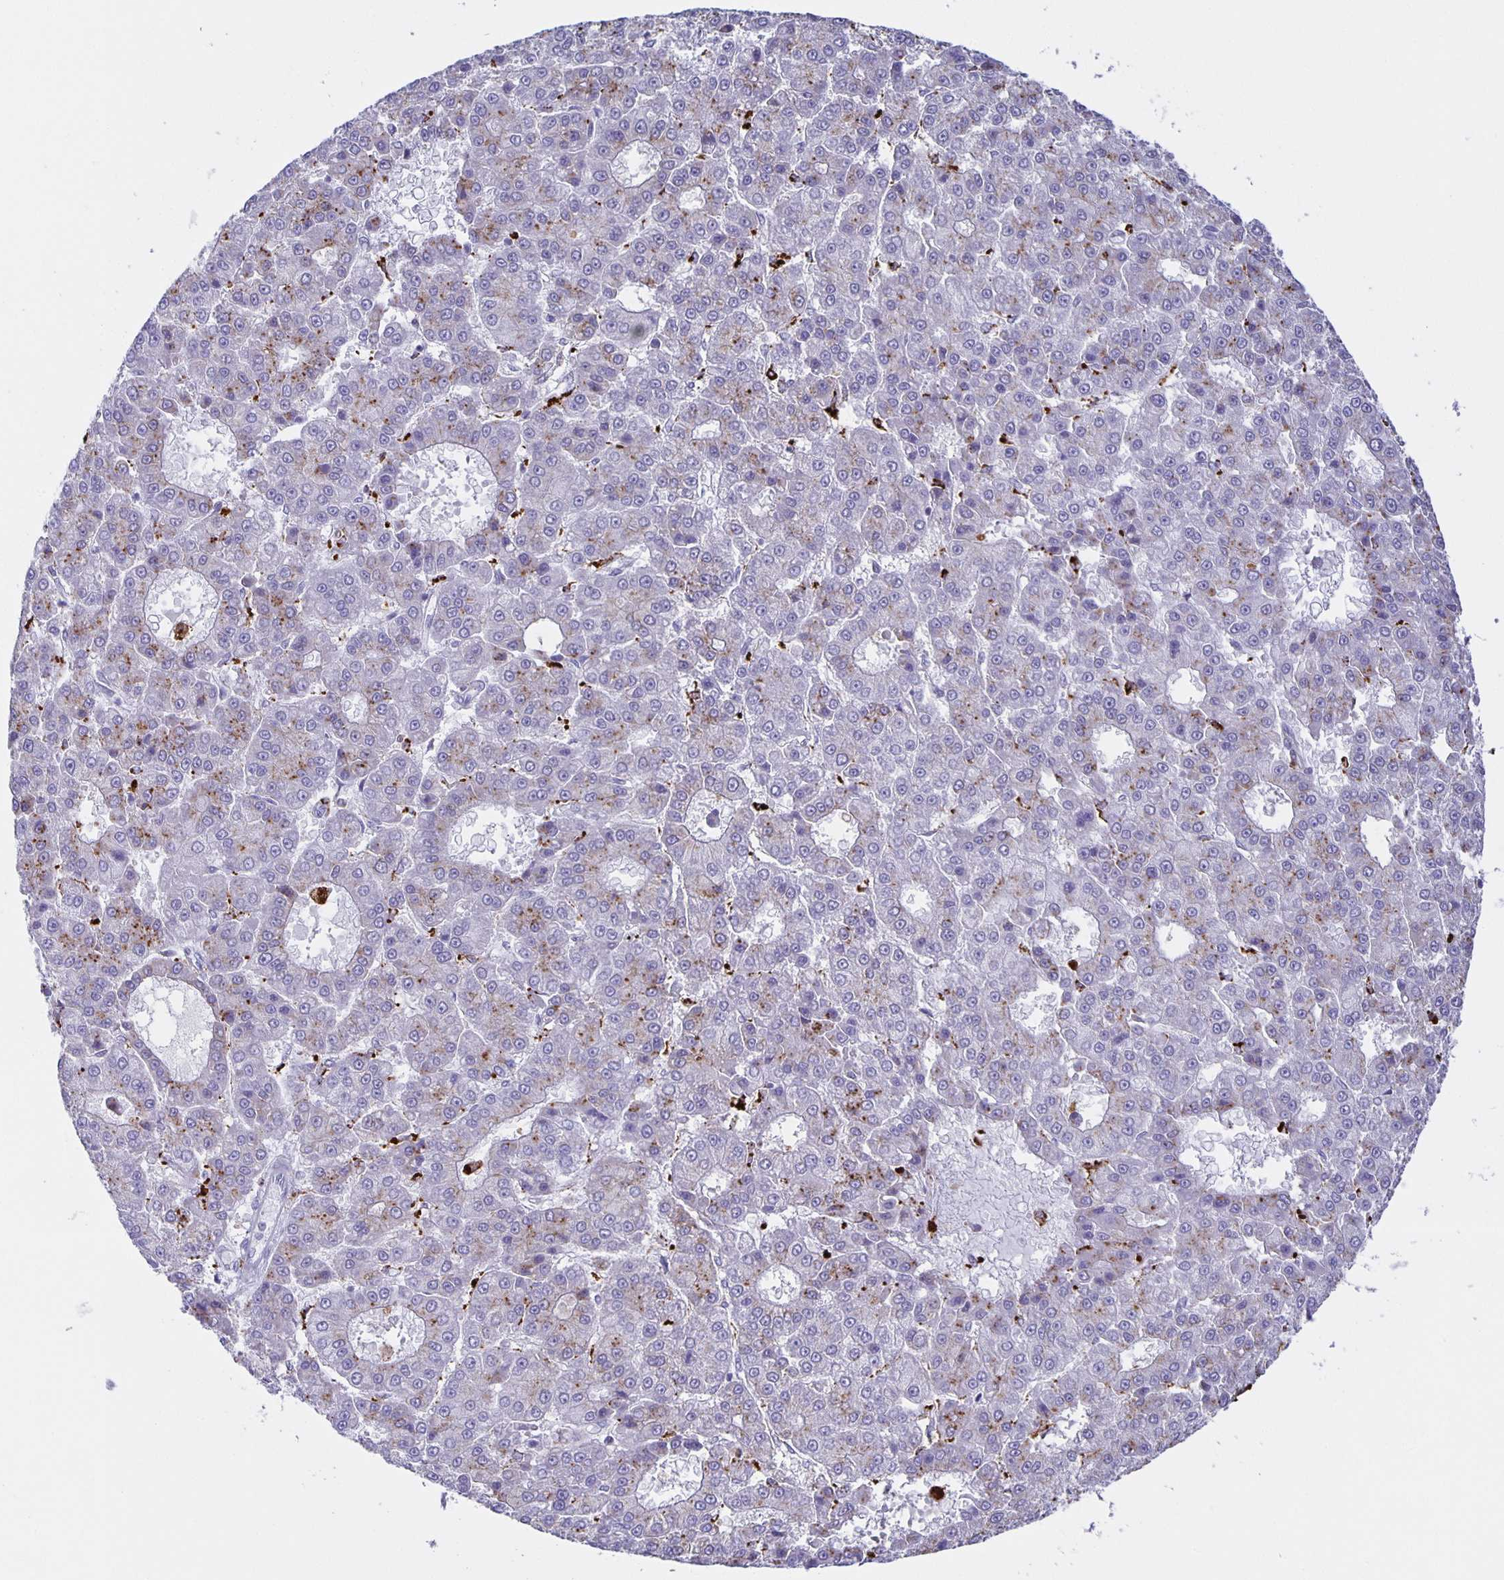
{"staining": {"intensity": "weak", "quantity": "<25%", "location": "cytoplasmic/membranous"}, "tissue": "liver cancer", "cell_type": "Tumor cells", "image_type": "cancer", "snomed": [{"axis": "morphology", "description": "Carcinoma, Hepatocellular, NOS"}, {"axis": "topography", "description": "Liver"}], "caption": "Immunohistochemistry (IHC) image of neoplastic tissue: human liver cancer stained with DAB reveals no significant protein positivity in tumor cells.", "gene": "LIPA", "patient": {"sex": "male", "age": 70}}